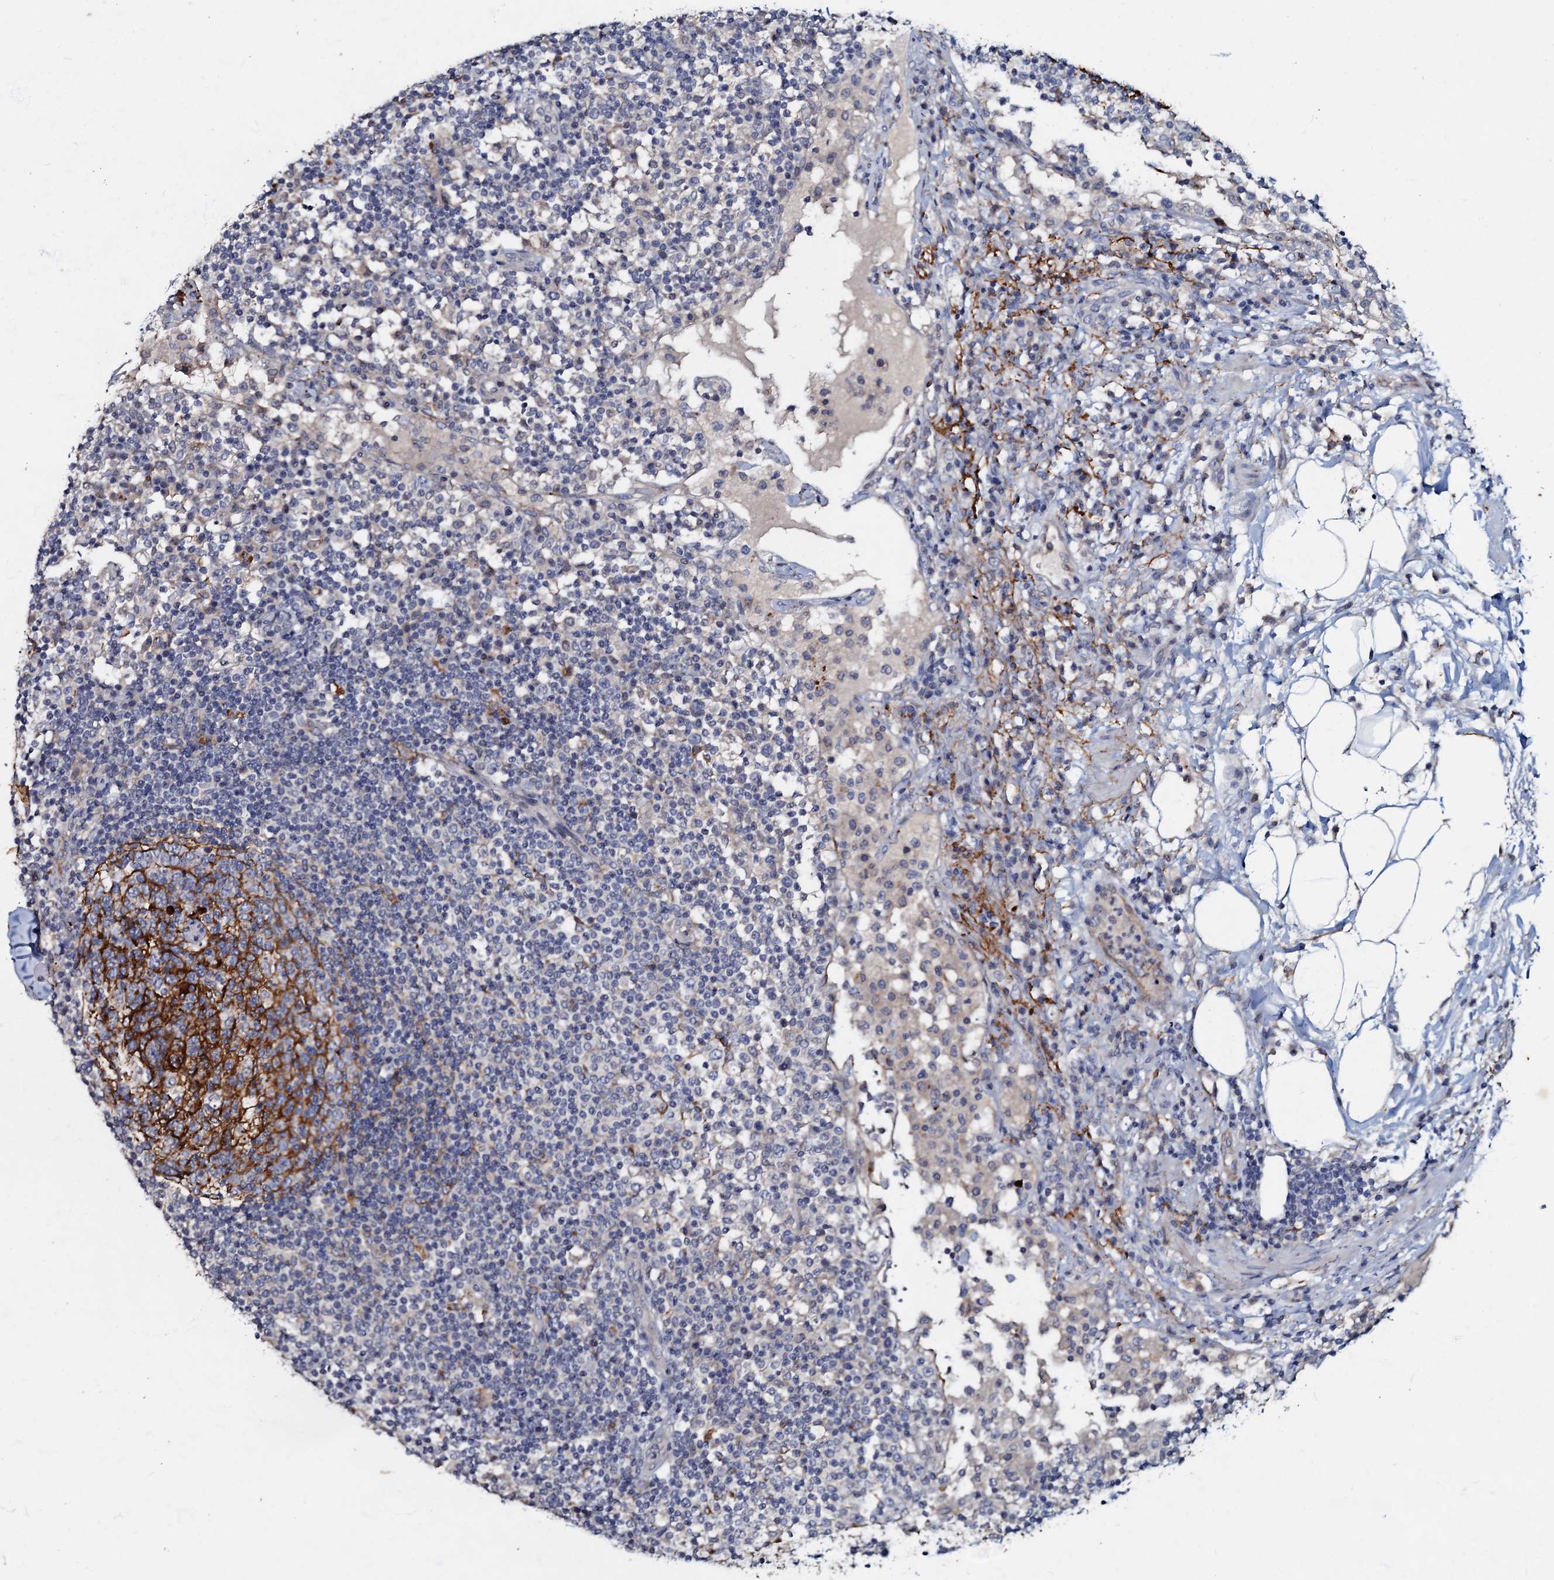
{"staining": {"intensity": "moderate", "quantity": "<25%", "location": "cytoplasmic/membranous"}, "tissue": "lymph node", "cell_type": "Germinal center cells", "image_type": "normal", "snomed": [{"axis": "morphology", "description": "Normal tissue, NOS"}, {"axis": "topography", "description": "Lymph node"}], "caption": "Immunohistochemistry of unremarkable lymph node exhibits low levels of moderate cytoplasmic/membranous expression in approximately <25% of germinal center cells.", "gene": "MANSC4", "patient": {"sex": "female", "age": 53}}